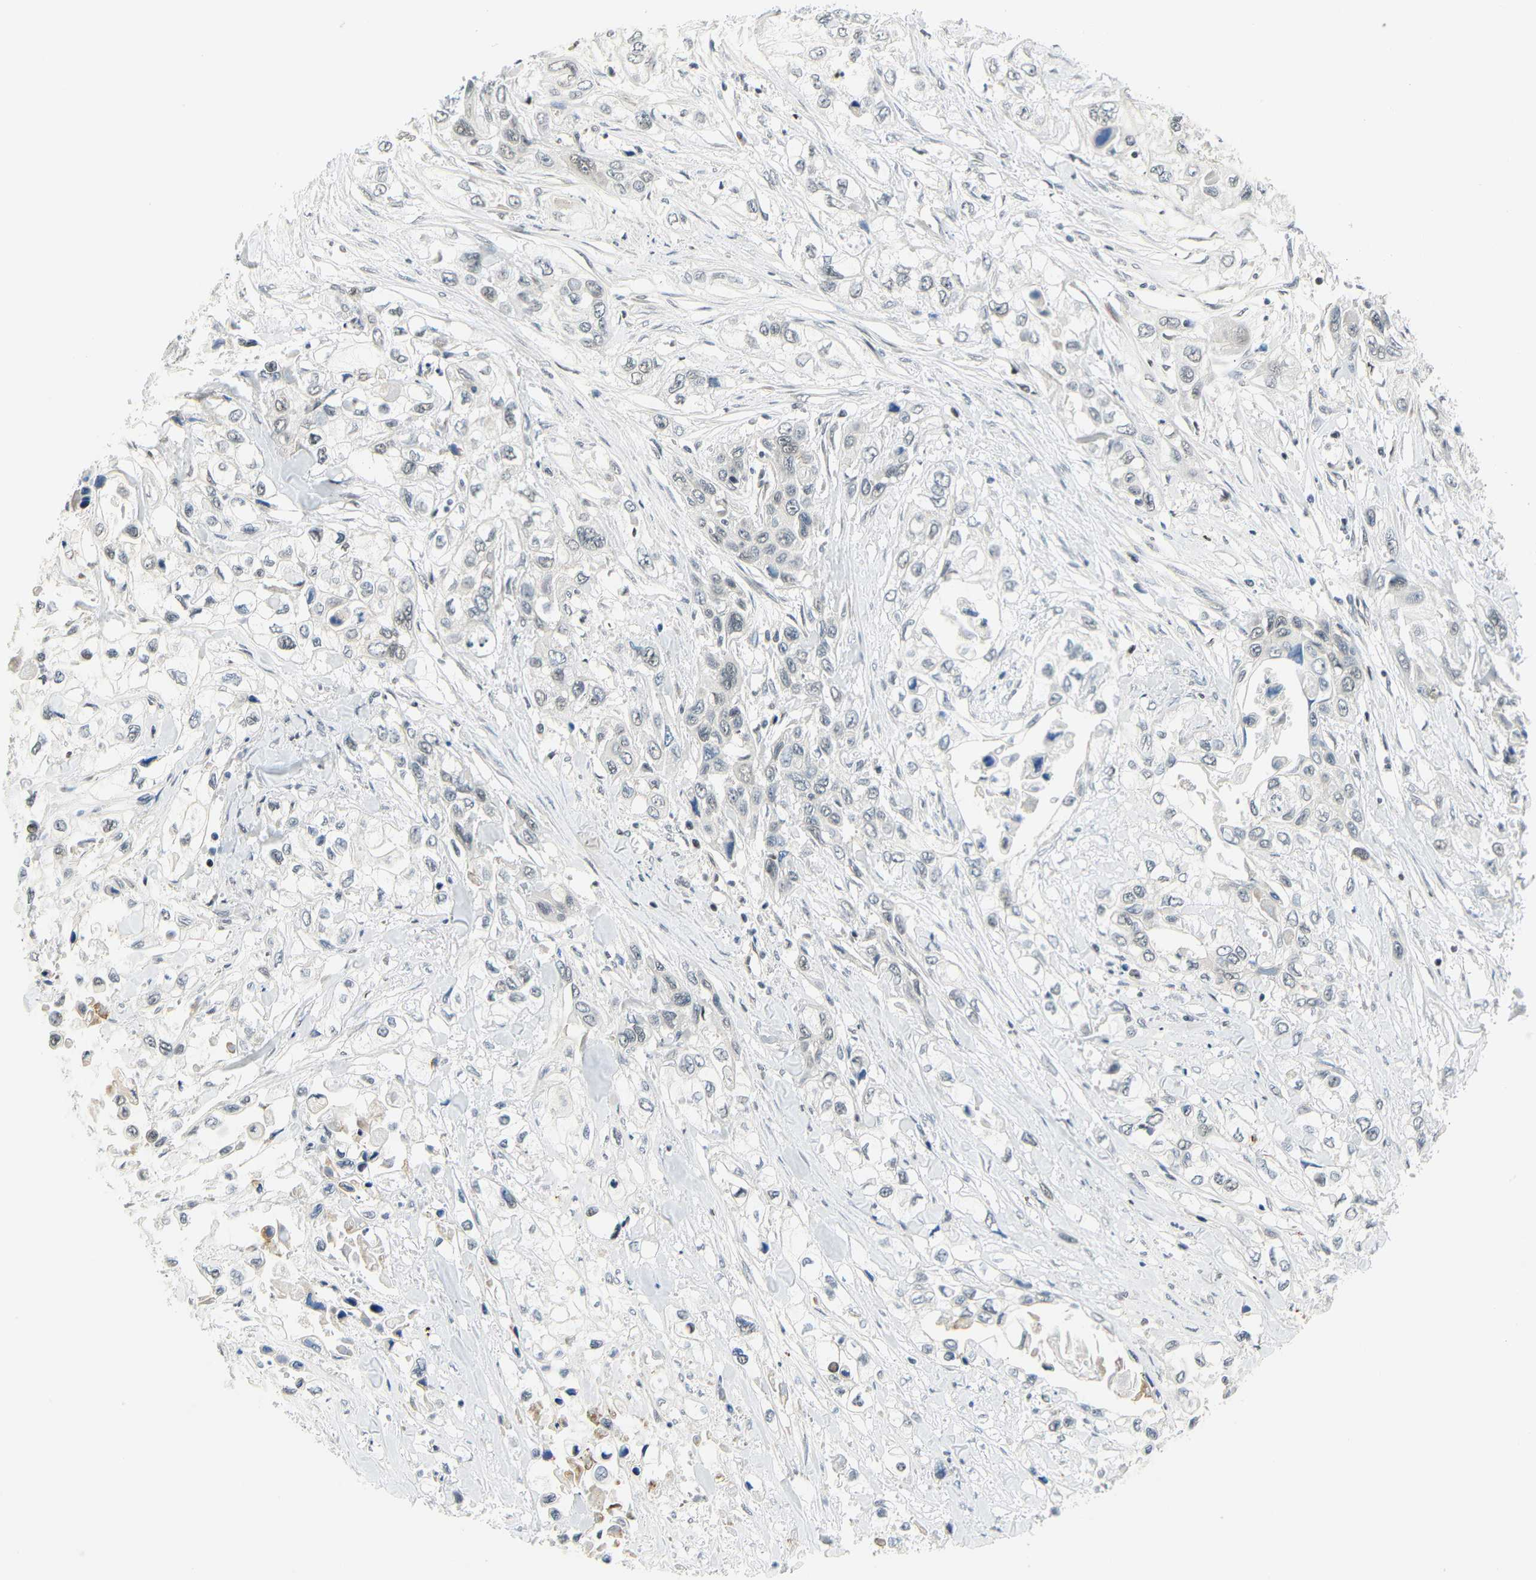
{"staining": {"intensity": "weak", "quantity": "<25%", "location": "nuclear"}, "tissue": "pancreatic cancer", "cell_type": "Tumor cells", "image_type": "cancer", "snomed": [{"axis": "morphology", "description": "Adenocarcinoma, NOS"}, {"axis": "topography", "description": "Pancreas"}], "caption": "Adenocarcinoma (pancreatic) was stained to show a protein in brown. There is no significant staining in tumor cells.", "gene": "IMPG2", "patient": {"sex": "female", "age": 70}}